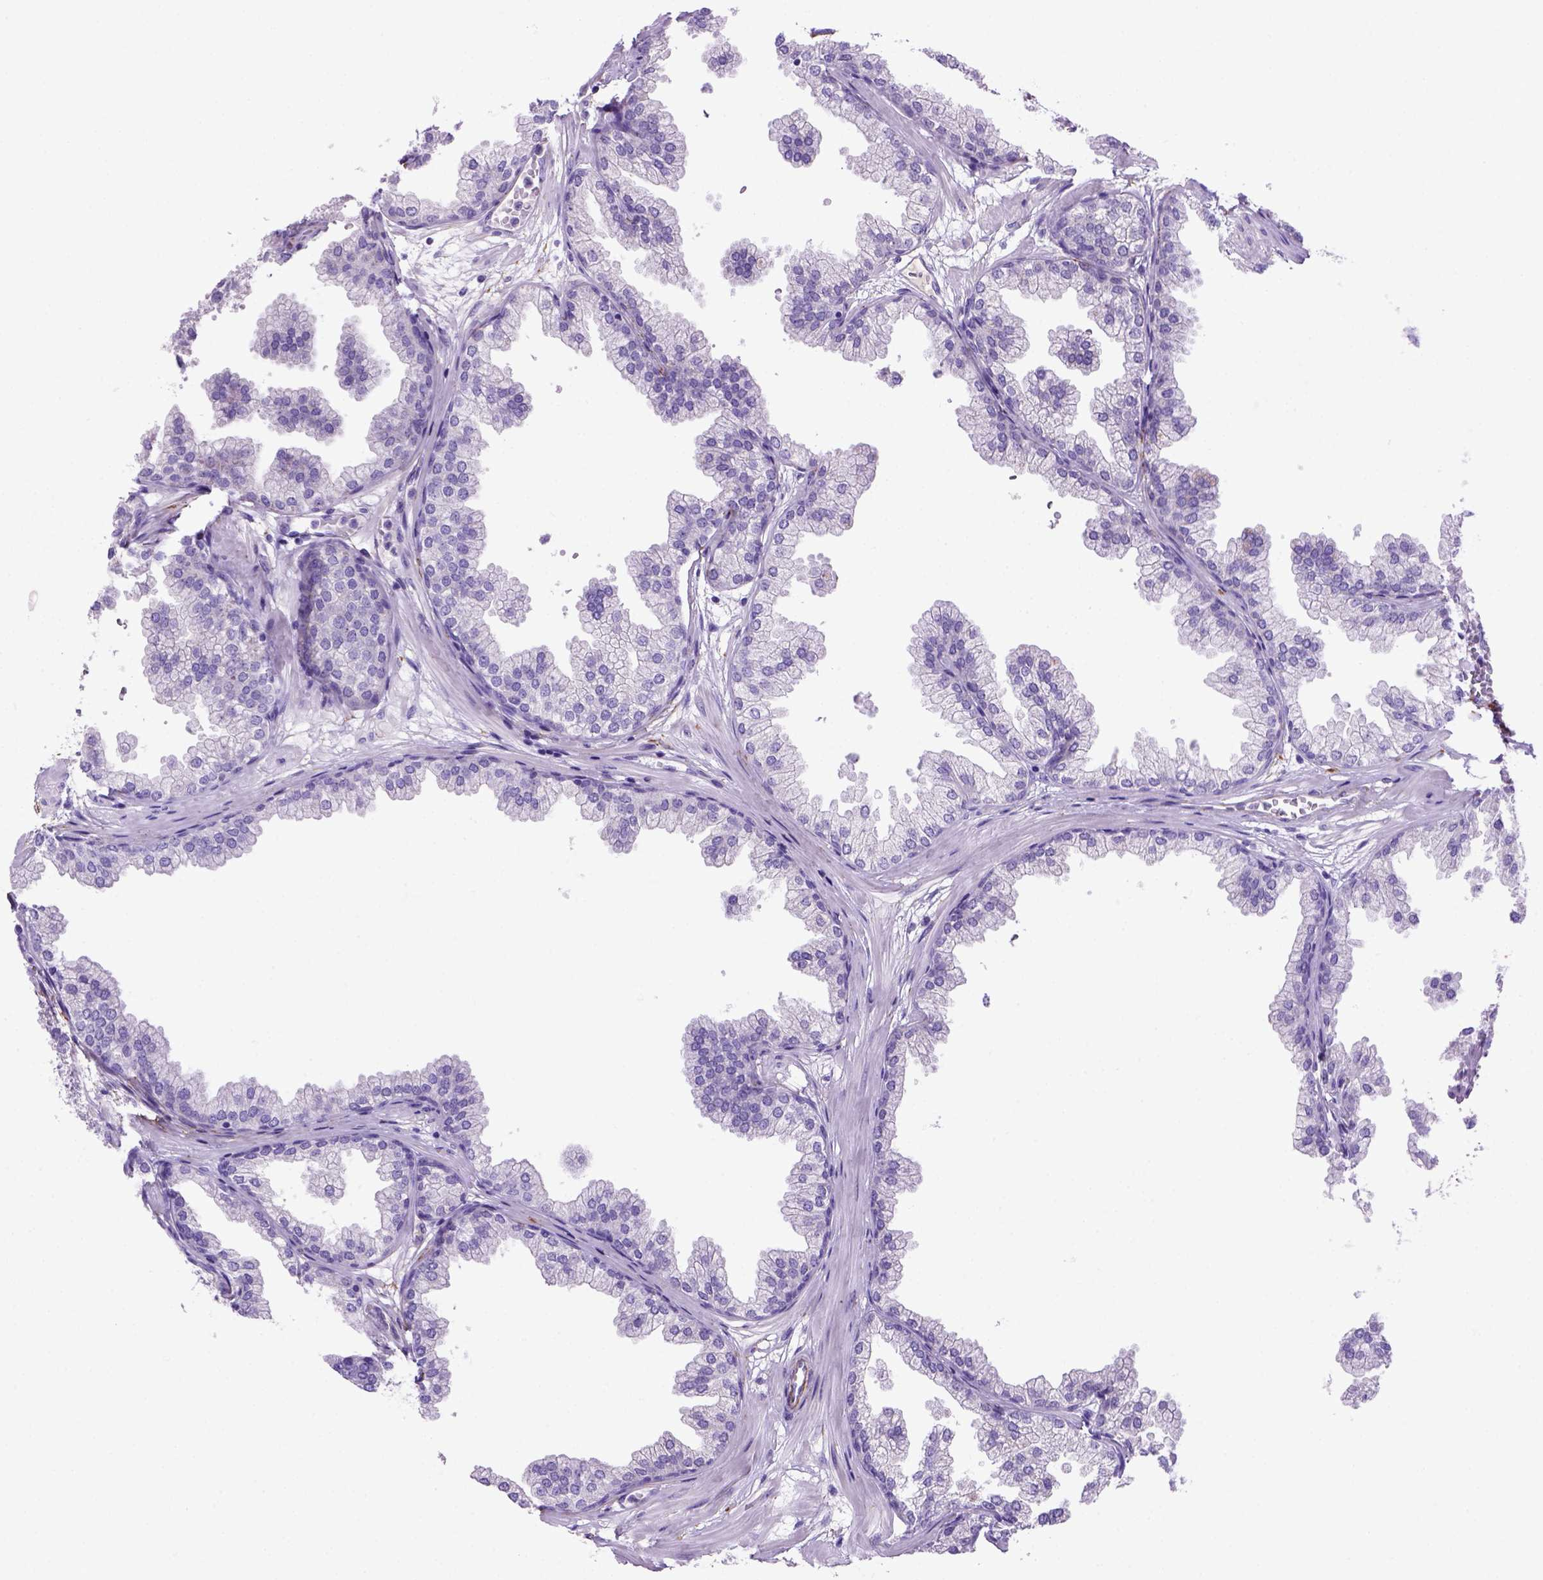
{"staining": {"intensity": "negative", "quantity": "none", "location": "none"}, "tissue": "prostate", "cell_type": "Glandular cells", "image_type": "normal", "snomed": [{"axis": "morphology", "description": "Normal tissue, NOS"}, {"axis": "topography", "description": "Prostate"}], "caption": "A photomicrograph of prostate stained for a protein shows no brown staining in glandular cells.", "gene": "SIRPD", "patient": {"sex": "male", "age": 37}}